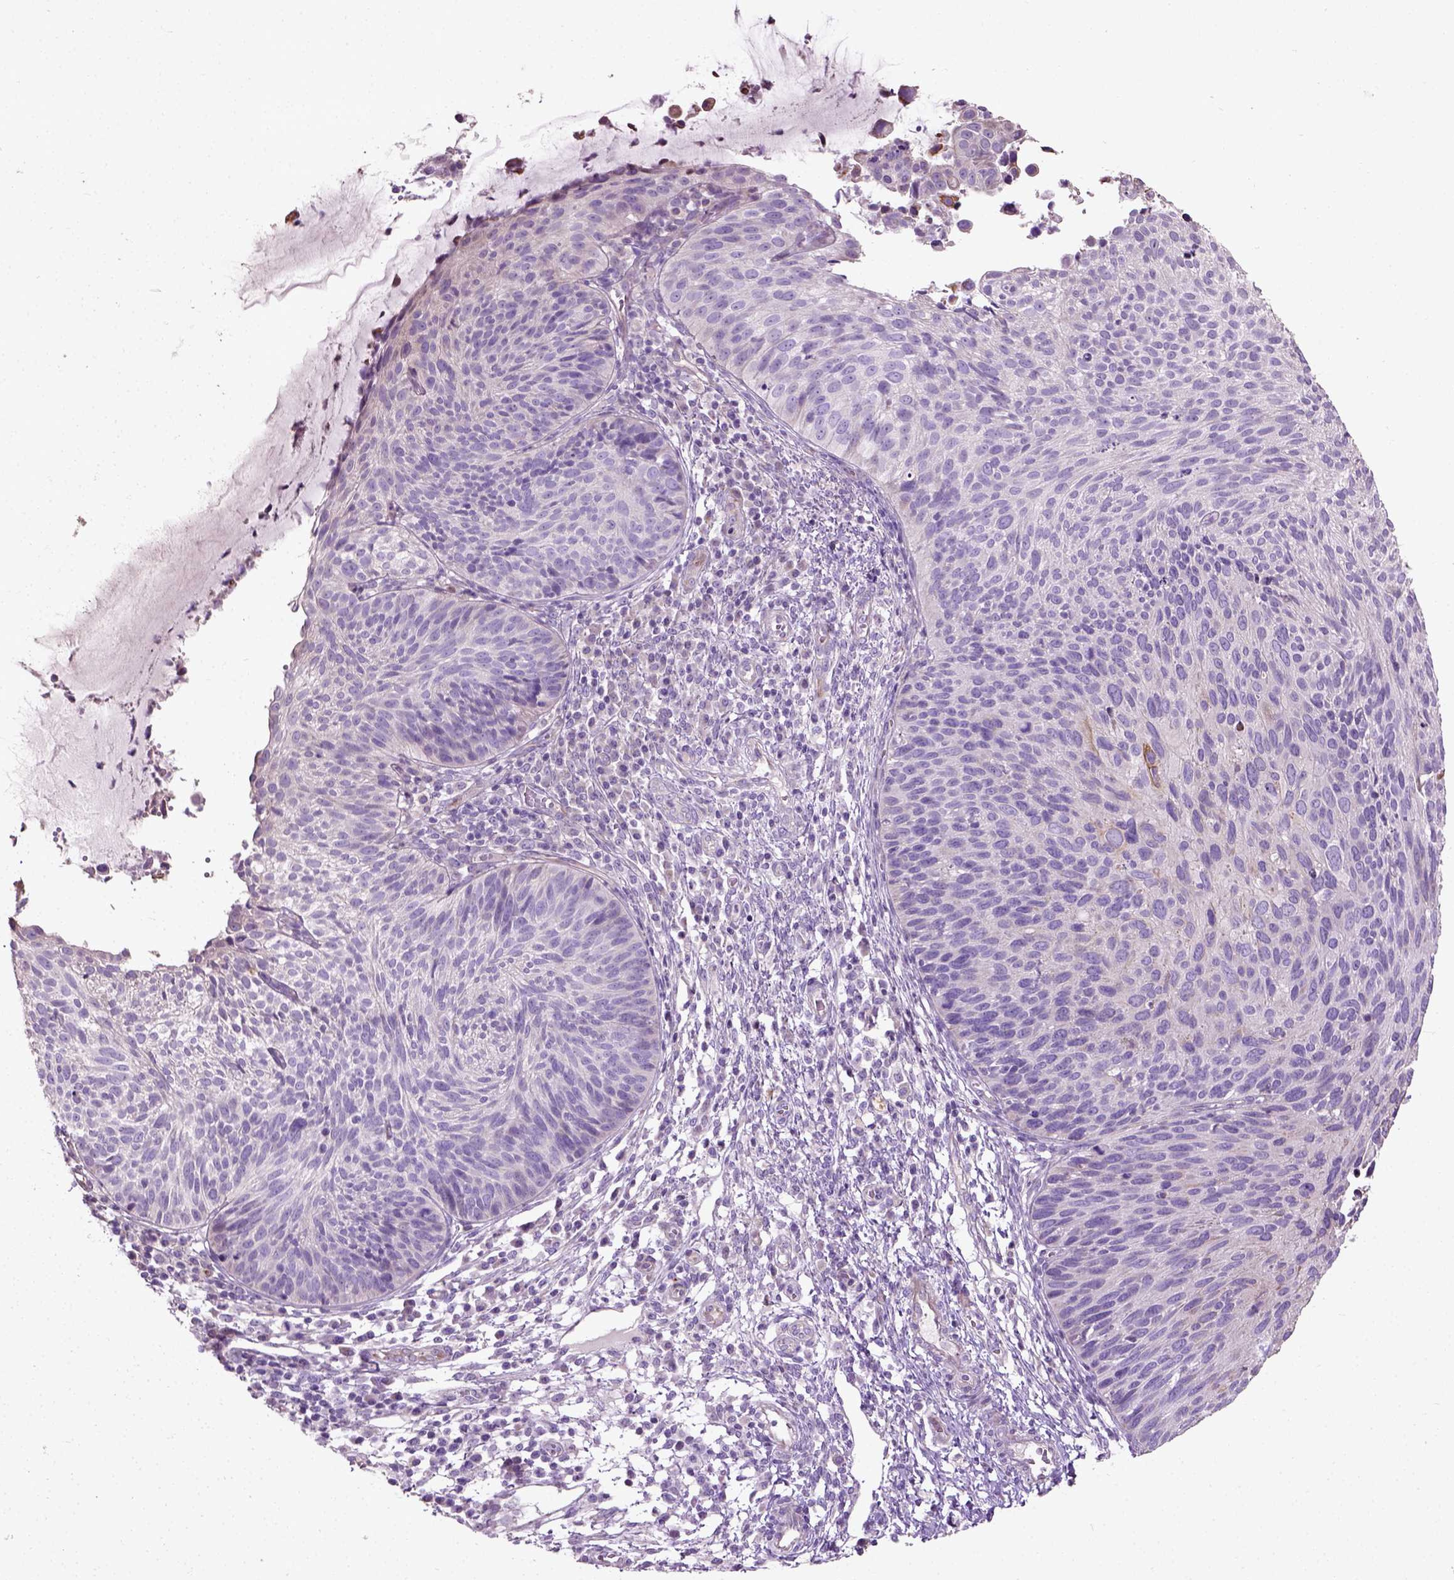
{"staining": {"intensity": "weak", "quantity": "<25%", "location": "cytoplasmic/membranous"}, "tissue": "cervical cancer", "cell_type": "Tumor cells", "image_type": "cancer", "snomed": [{"axis": "morphology", "description": "Squamous cell carcinoma, NOS"}, {"axis": "topography", "description": "Cervix"}], "caption": "This histopathology image is of cervical squamous cell carcinoma stained with immunohistochemistry (IHC) to label a protein in brown with the nuclei are counter-stained blue. There is no staining in tumor cells.", "gene": "PKP3", "patient": {"sex": "female", "age": 36}}